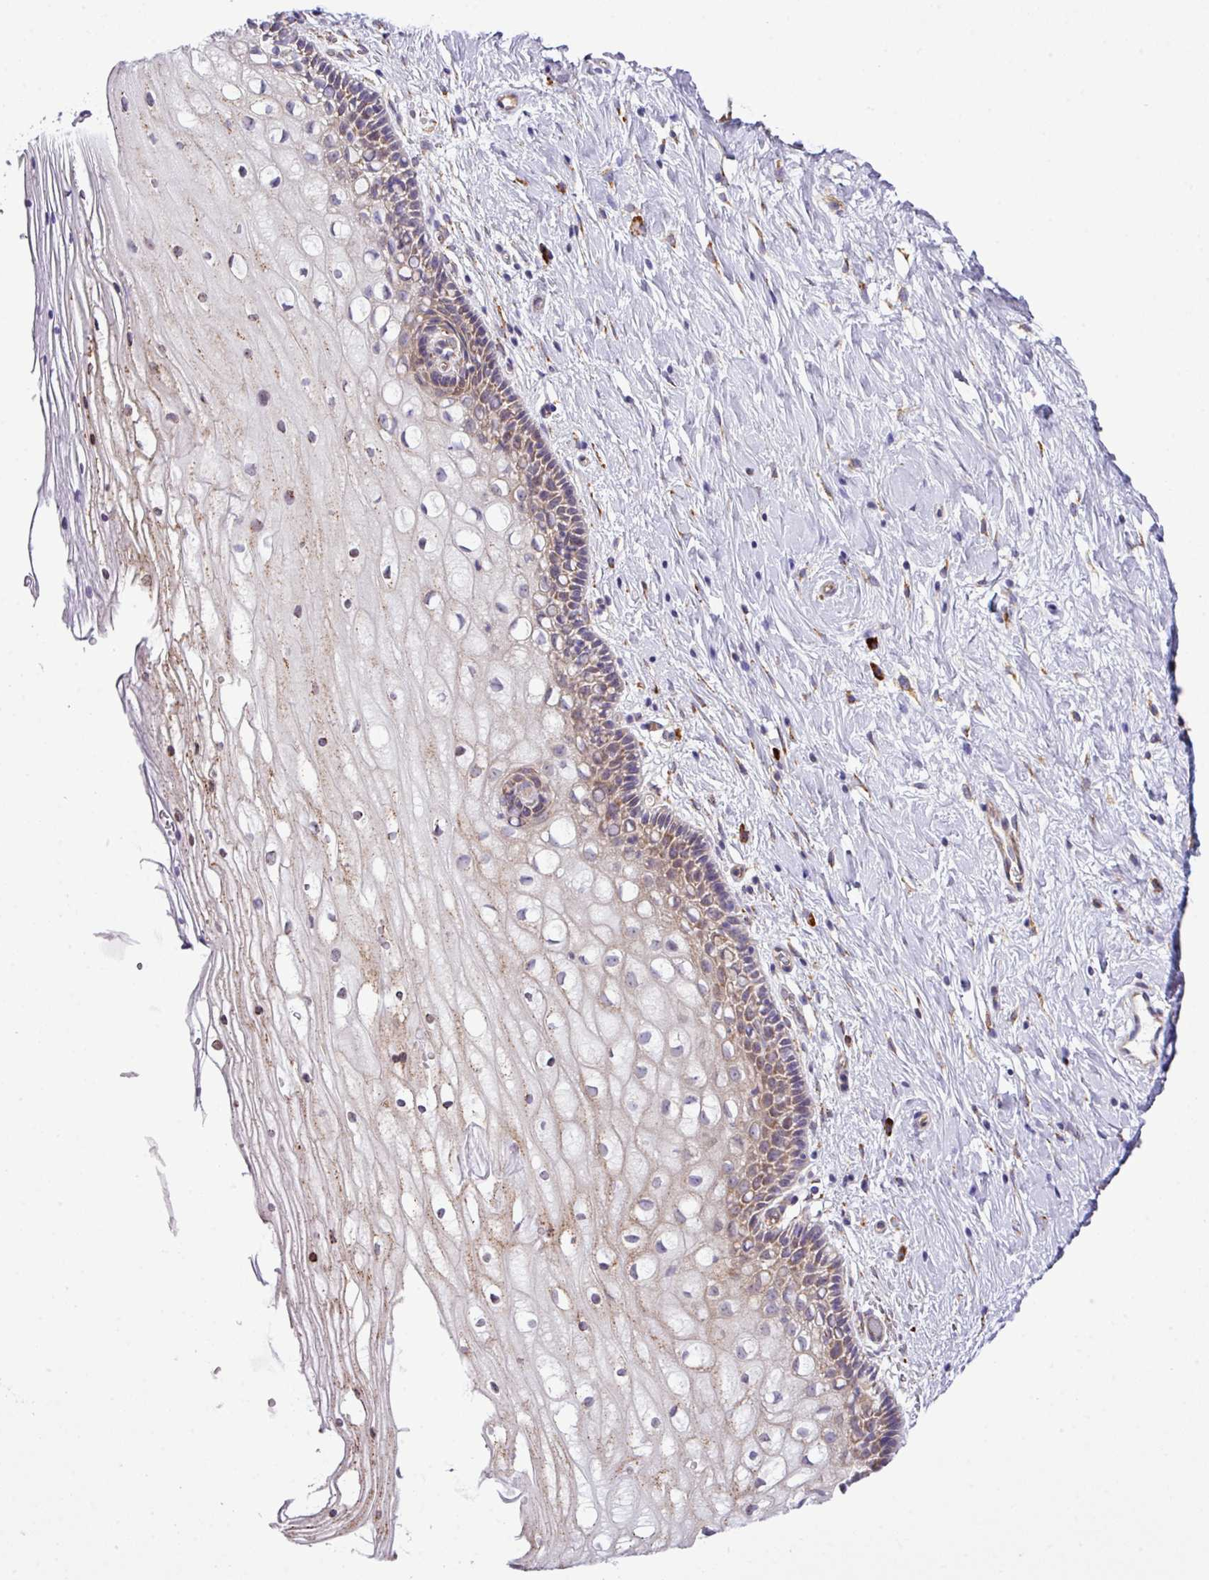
{"staining": {"intensity": "moderate", "quantity": "25%-75%", "location": "cytoplasmic/membranous"}, "tissue": "cervix", "cell_type": "Glandular cells", "image_type": "normal", "snomed": [{"axis": "morphology", "description": "Normal tissue, NOS"}, {"axis": "topography", "description": "Cervix"}], "caption": "IHC micrograph of benign cervix: cervix stained using IHC displays medium levels of moderate protein expression localized specifically in the cytoplasmic/membranous of glandular cells, appearing as a cytoplasmic/membranous brown color.", "gene": "CFAP97", "patient": {"sex": "female", "age": 36}}